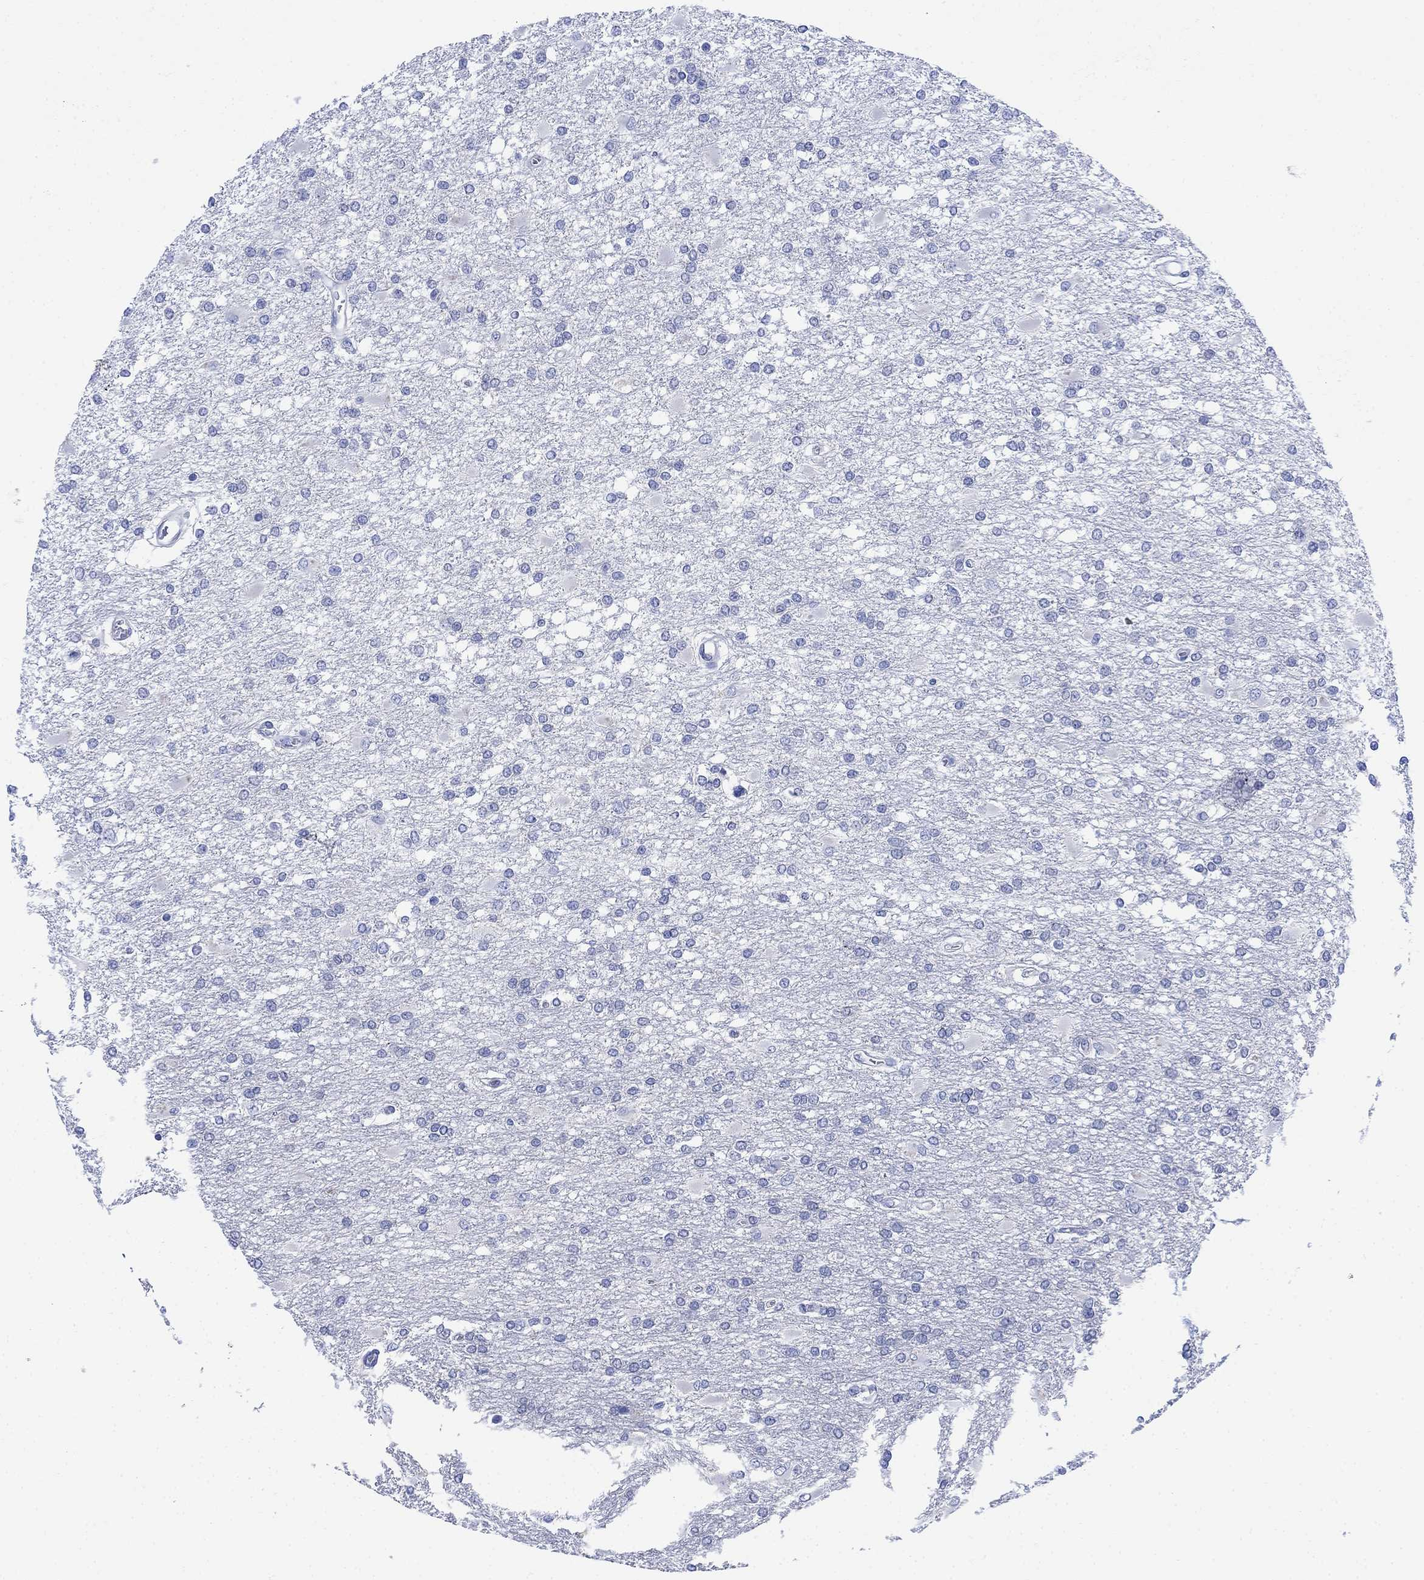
{"staining": {"intensity": "negative", "quantity": "none", "location": "none"}, "tissue": "glioma", "cell_type": "Tumor cells", "image_type": "cancer", "snomed": [{"axis": "morphology", "description": "Glioma, malignant, High grade"}, {"axis": "topography", "description": "Cerebral cortex"}], "caption": "DAB (3,3'-diaminobenzidine) immunohistochemical staining of human malignant high-grade glioma exhibits no significant staining in tumor cells.", "gene": "MYL1", "patient": {"sex": "male", "age": 79}}